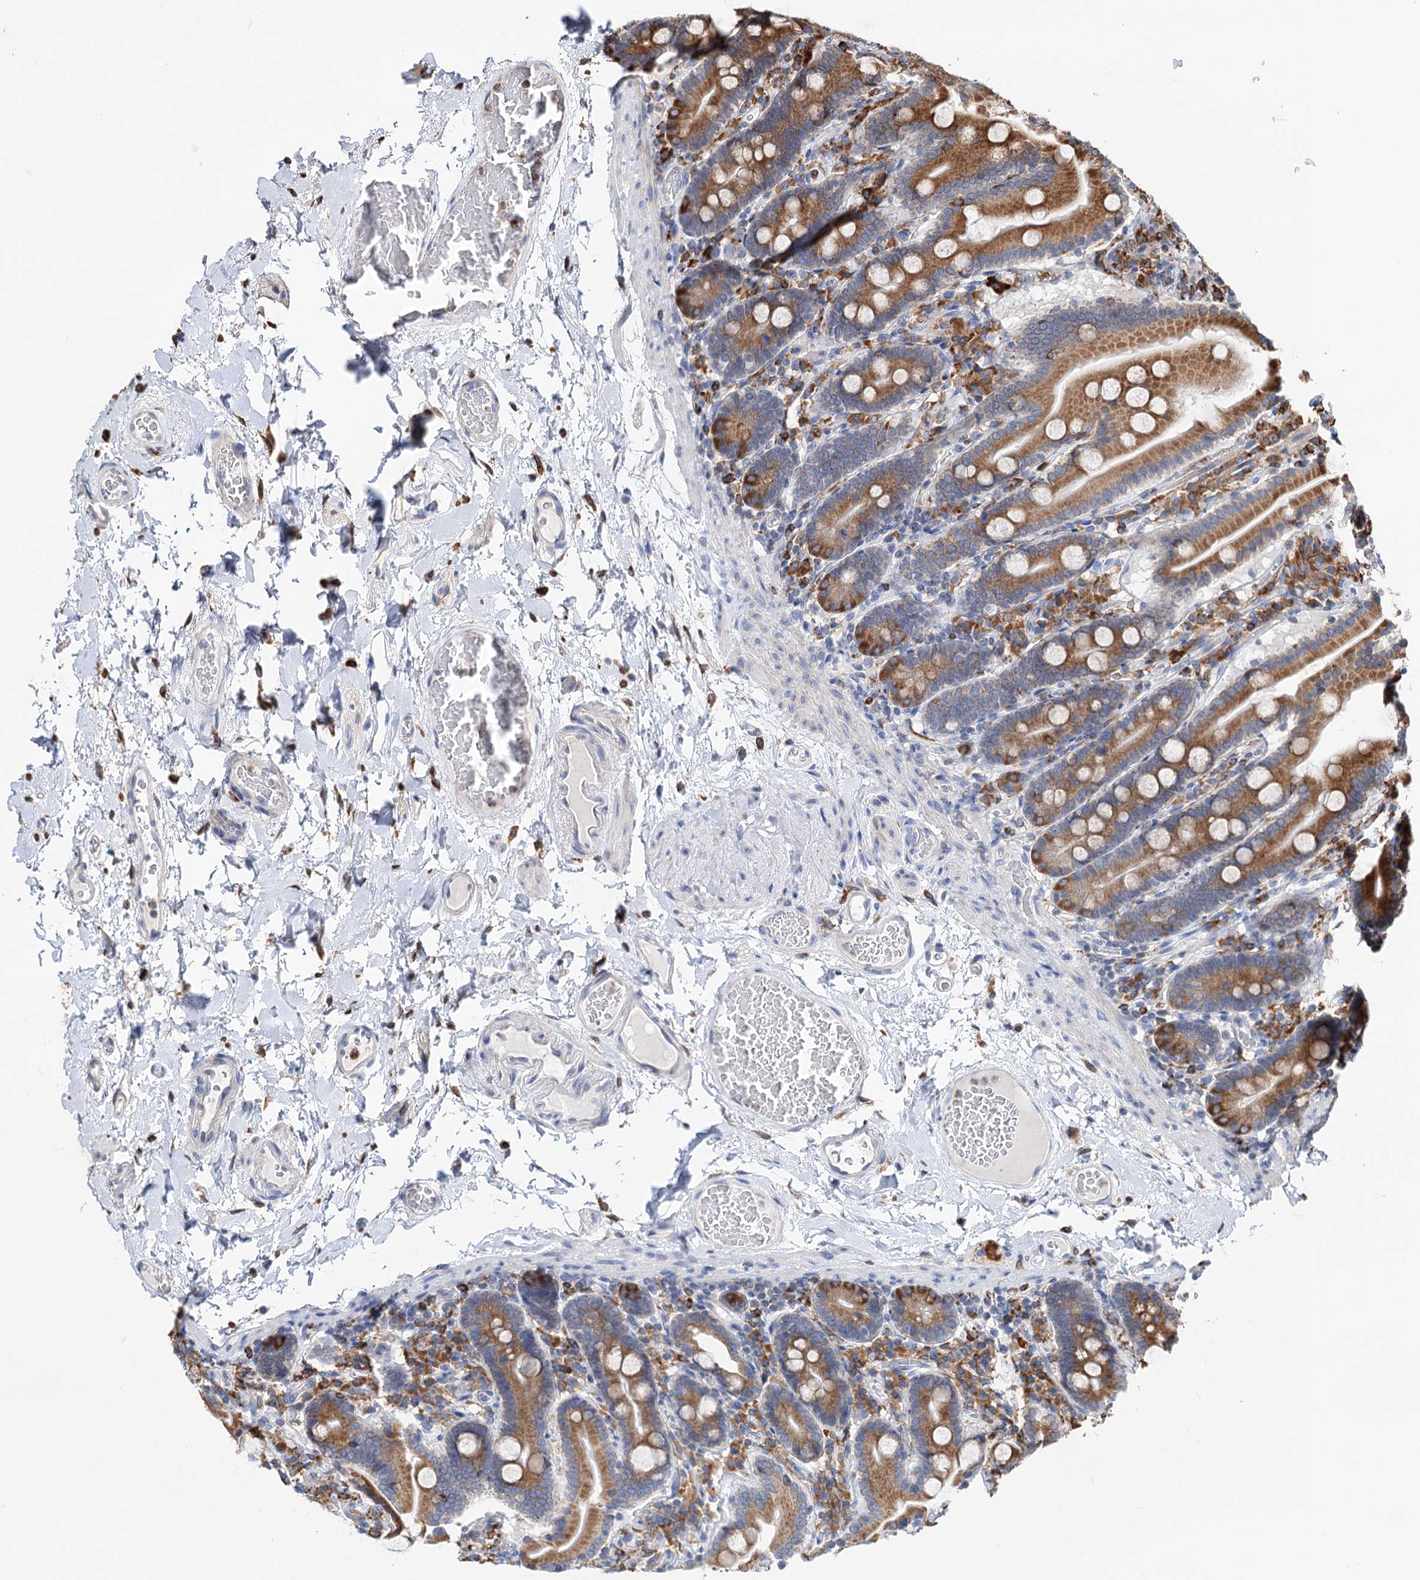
{"staining": {"intensity": "moderate", "quantity": ">75%", "location": "cytoplasmic/membranous"}, "tissue": "duodenum", "cell_type": "Glandular cells", "image_type": "normal", "snomed": [{"axis": "morphology", "description": "Normal tissue, NOS"}, {"axis": "topography", "description": "Duodenum"}], "caption": "This histopathology image shows benign duodenum stained with immunohistochemistry (IHC) to label a protein in brown. The cytoplasmic/membranous of glandular cells show moderate positivity for the protein. Nuclei are counter-stained blue.", "gene": "ERP29", "patient": {"sex": "male", "age": 55}}